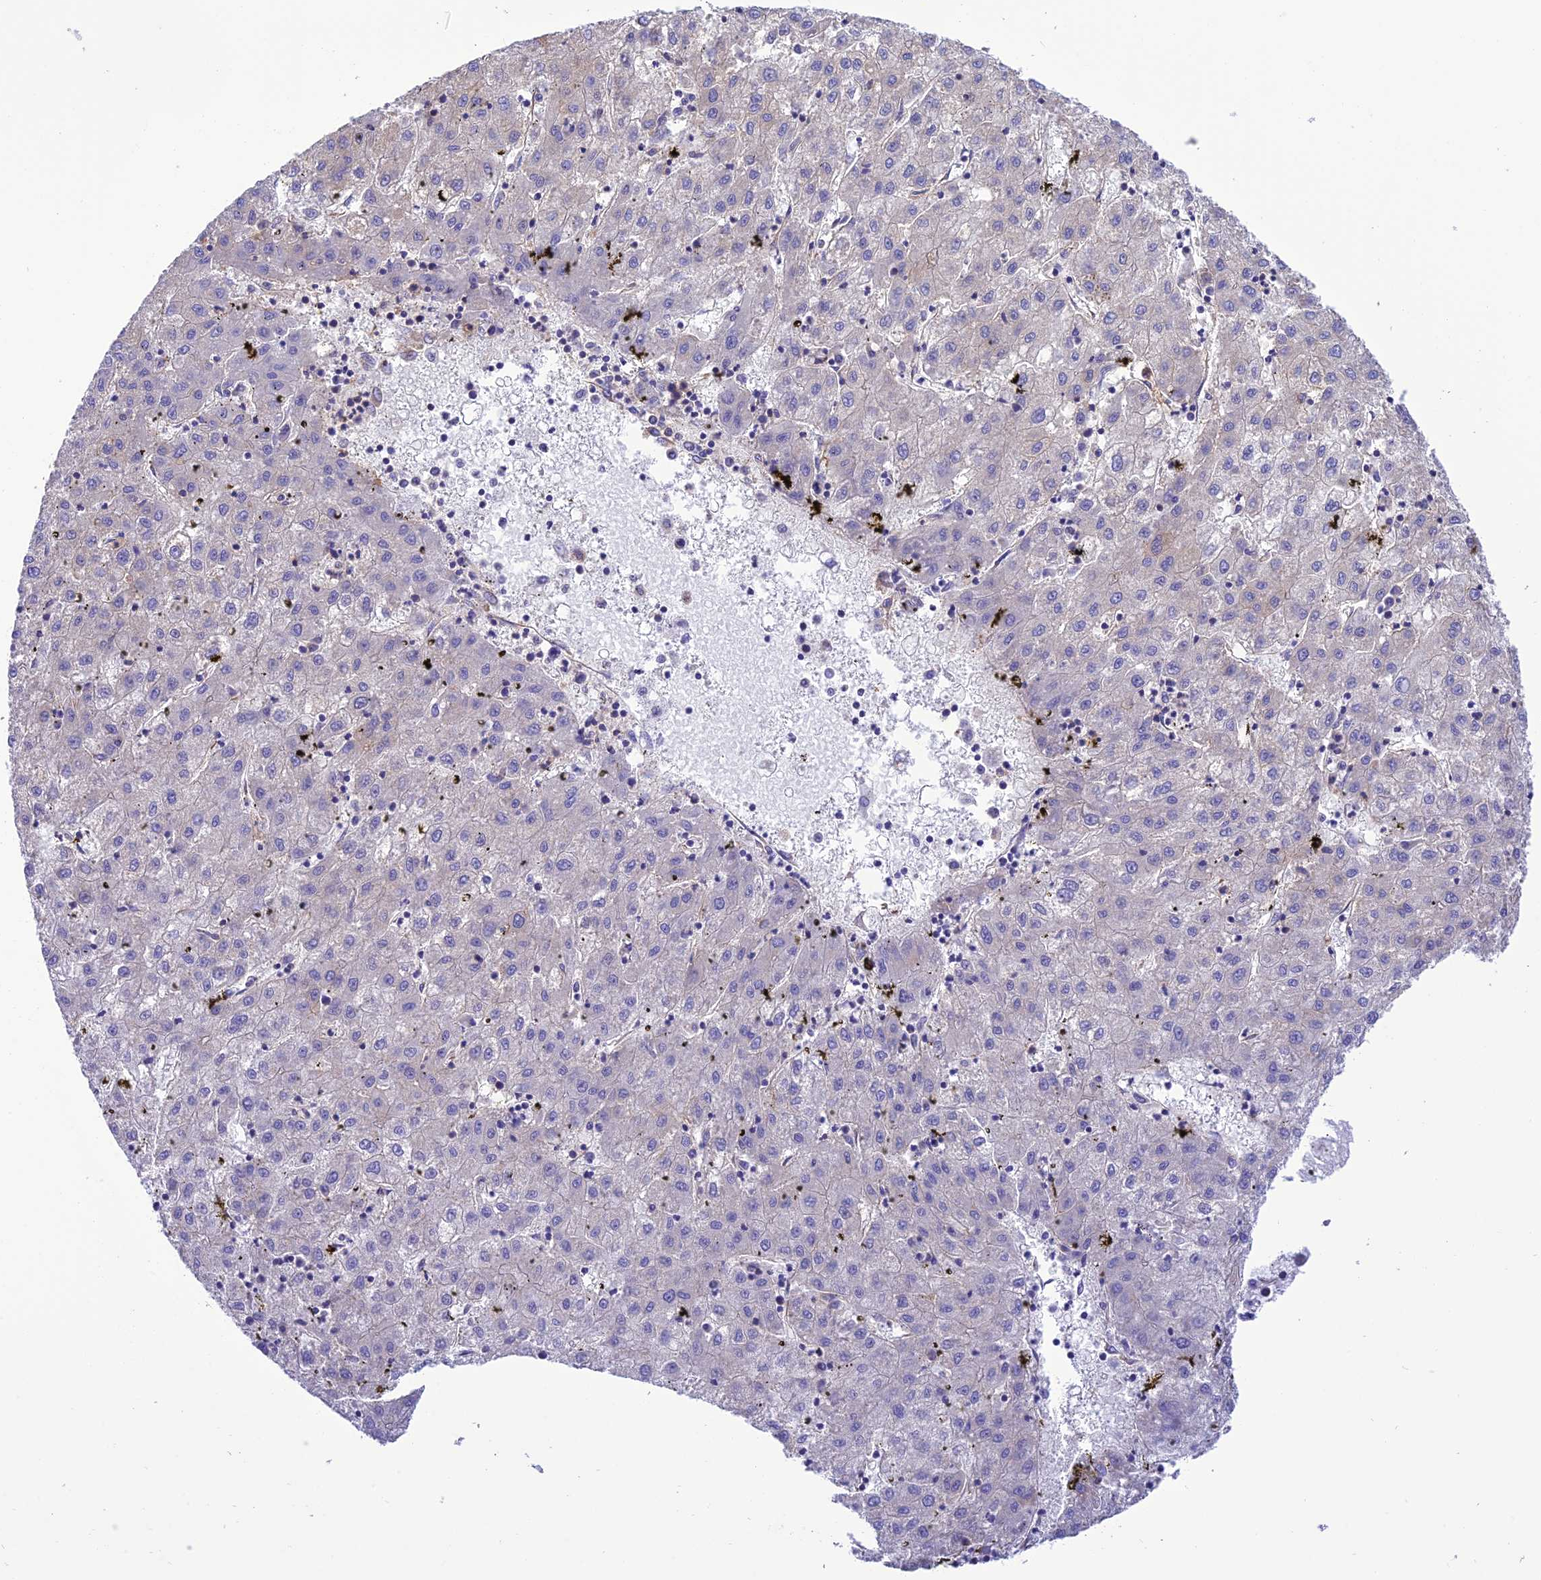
{"staining": {"intensity": "negative", "quantity": "none", "location": "none"}, "tissue": "liver cancer", "cell_type": "Tumor cells", "image_type": "cancer", "snomed": [{"axis": "morphology", "description": "Carcinoma, Hepatocellular, NOS"}, {"axis": "topography", "description": "Liver"}], "caption": "Hepatocellular carcinoma (liver) stained for a protein using IHC demonstrates no positivity tumor cells.", "gene": "MAP3K12", "patient": {"sex": "male", "age": 72}}